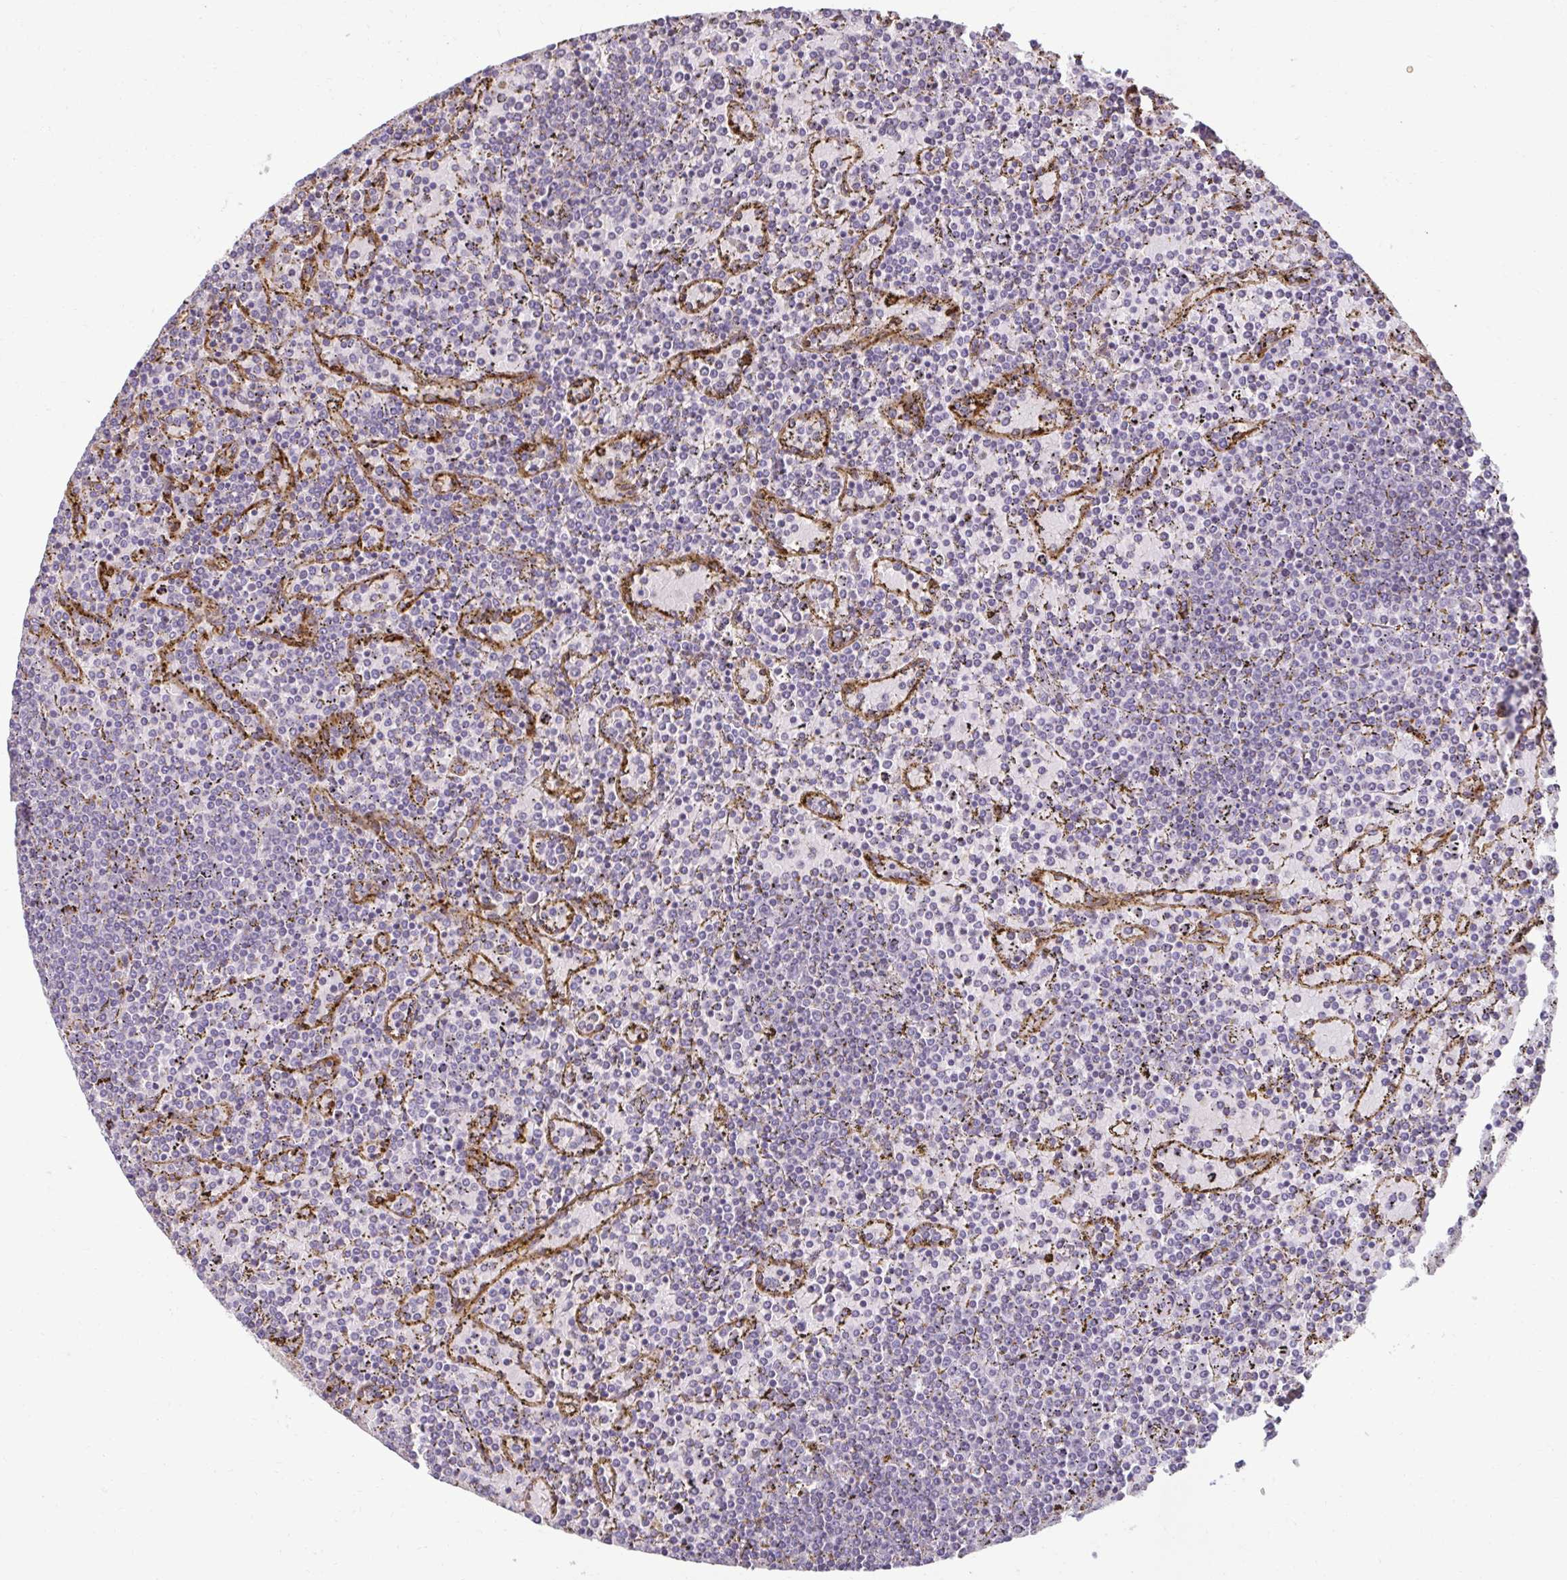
{"staining": {"intensity": "negative", "quantity": "none", "location": "none"}, "tissue": "lymphoma", "cell_type": "Tumor cells", "image_type": "cancer", "snomed": [{"axis": "morphology", "description": "Malignant lymphoma, non-Hodgkin's type, Low grade"}, {"axis": "topography", "description": "Spleen"}], "caption": "This micrograph is of lymphoma stained with IHC to label a protein in brown with the nuclei are counter-stained blue. There is no positivity in tumor cells. (DAB IHC with hematoxylin counter stain).", "gene": "PDE2A", "patient": {"sex": "female", "age": 77}}